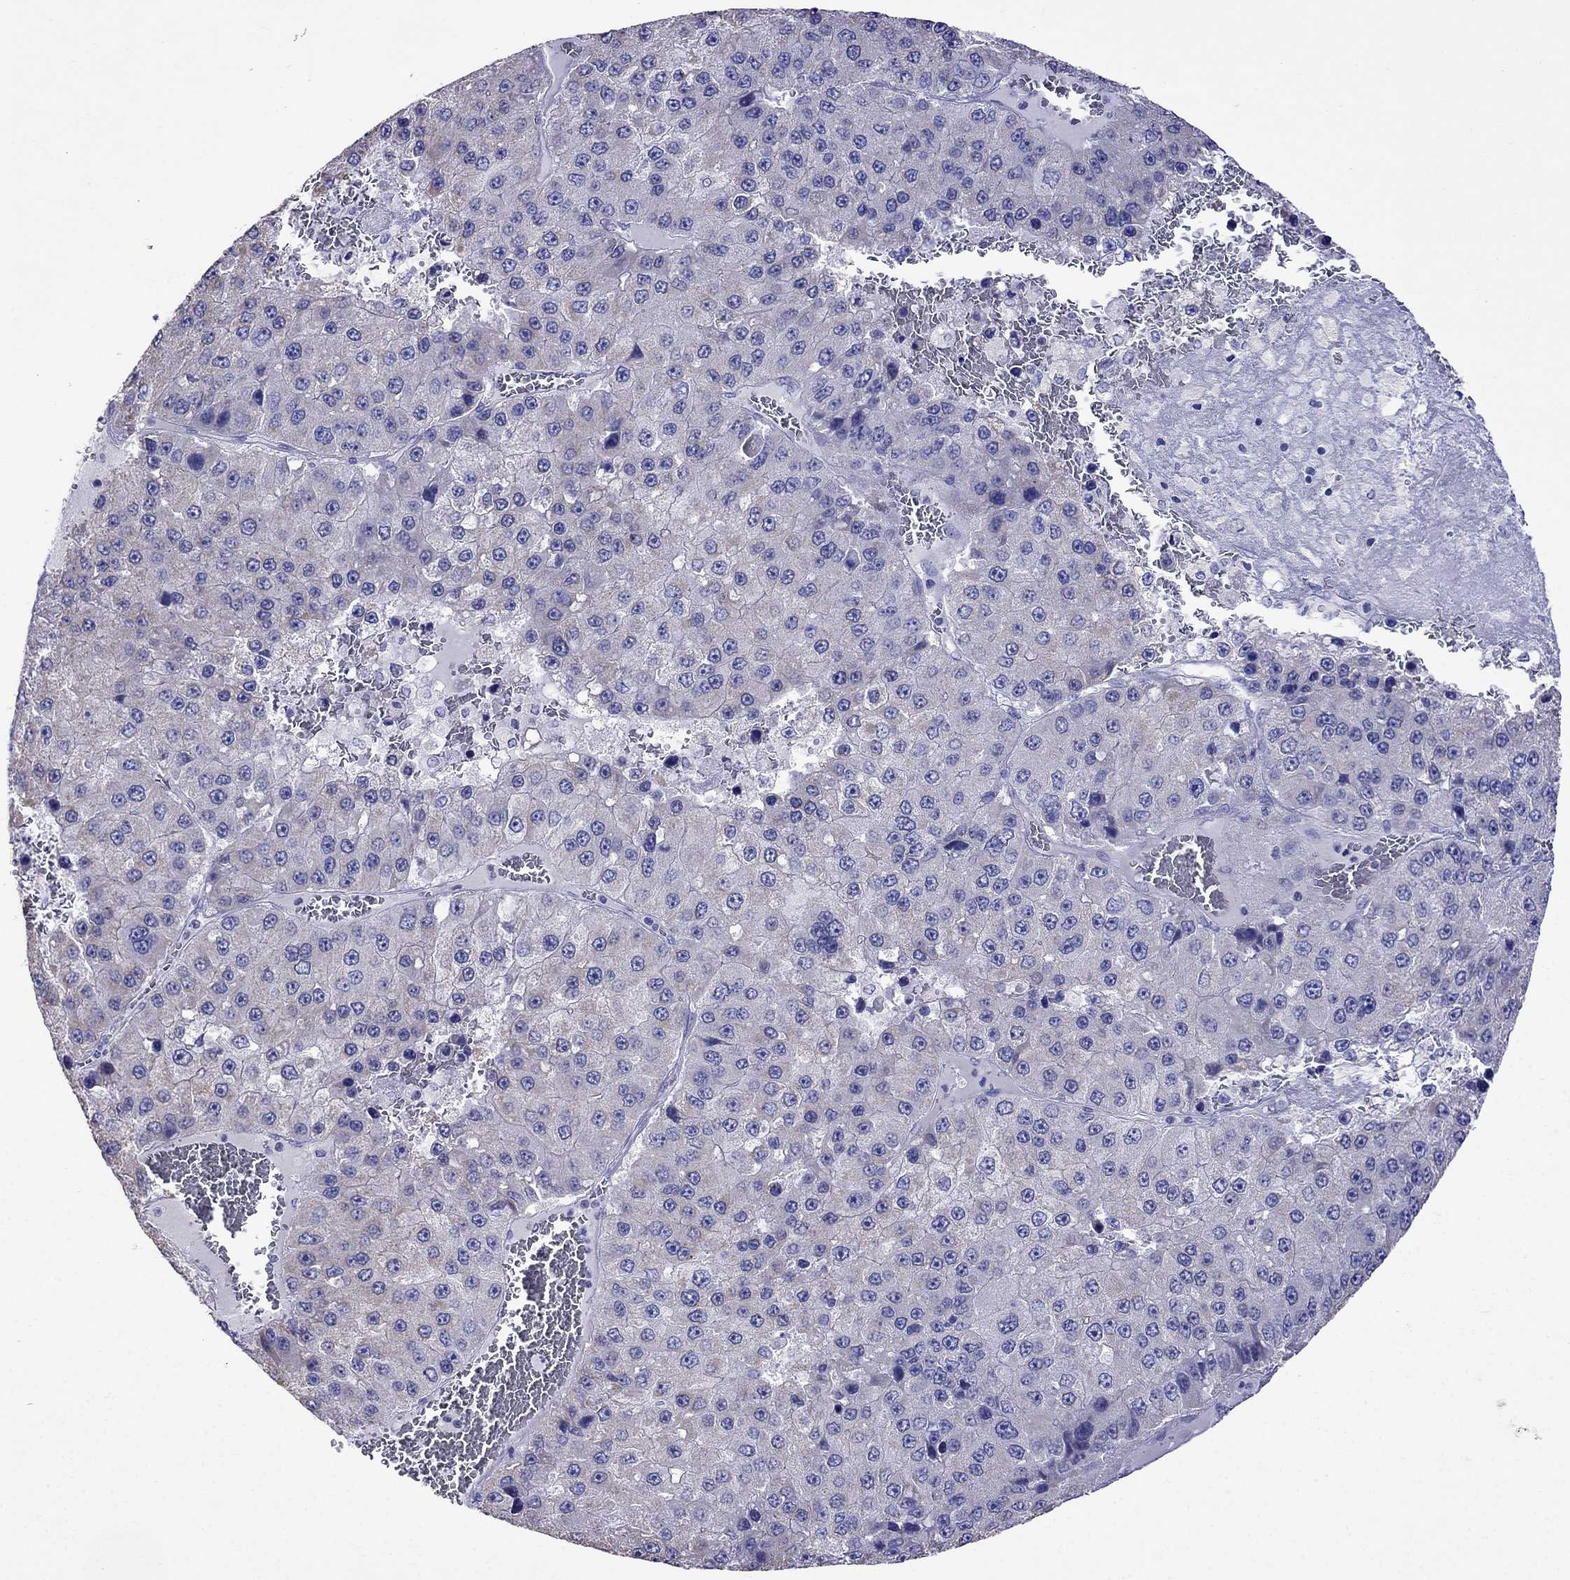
{"staining": {"intensity": "negative", "quantity": "none", "location": "none"}, "tissue": "liver cancer", "cell_type": "Tumor cells", "image_type": "cancer", "snomed": [{"axis": "morphology", "description": "Carcinoma, Hepatocellular, NOS"}, {"axis": "topography", "description": "Liver"}], "caption": "This is an IHC micrograph of human liver hepatocellular carcinoma. There is no staining in tumor cells.", "gene": "TDRD1", "patient": {"sex": "female", "age": 73}}